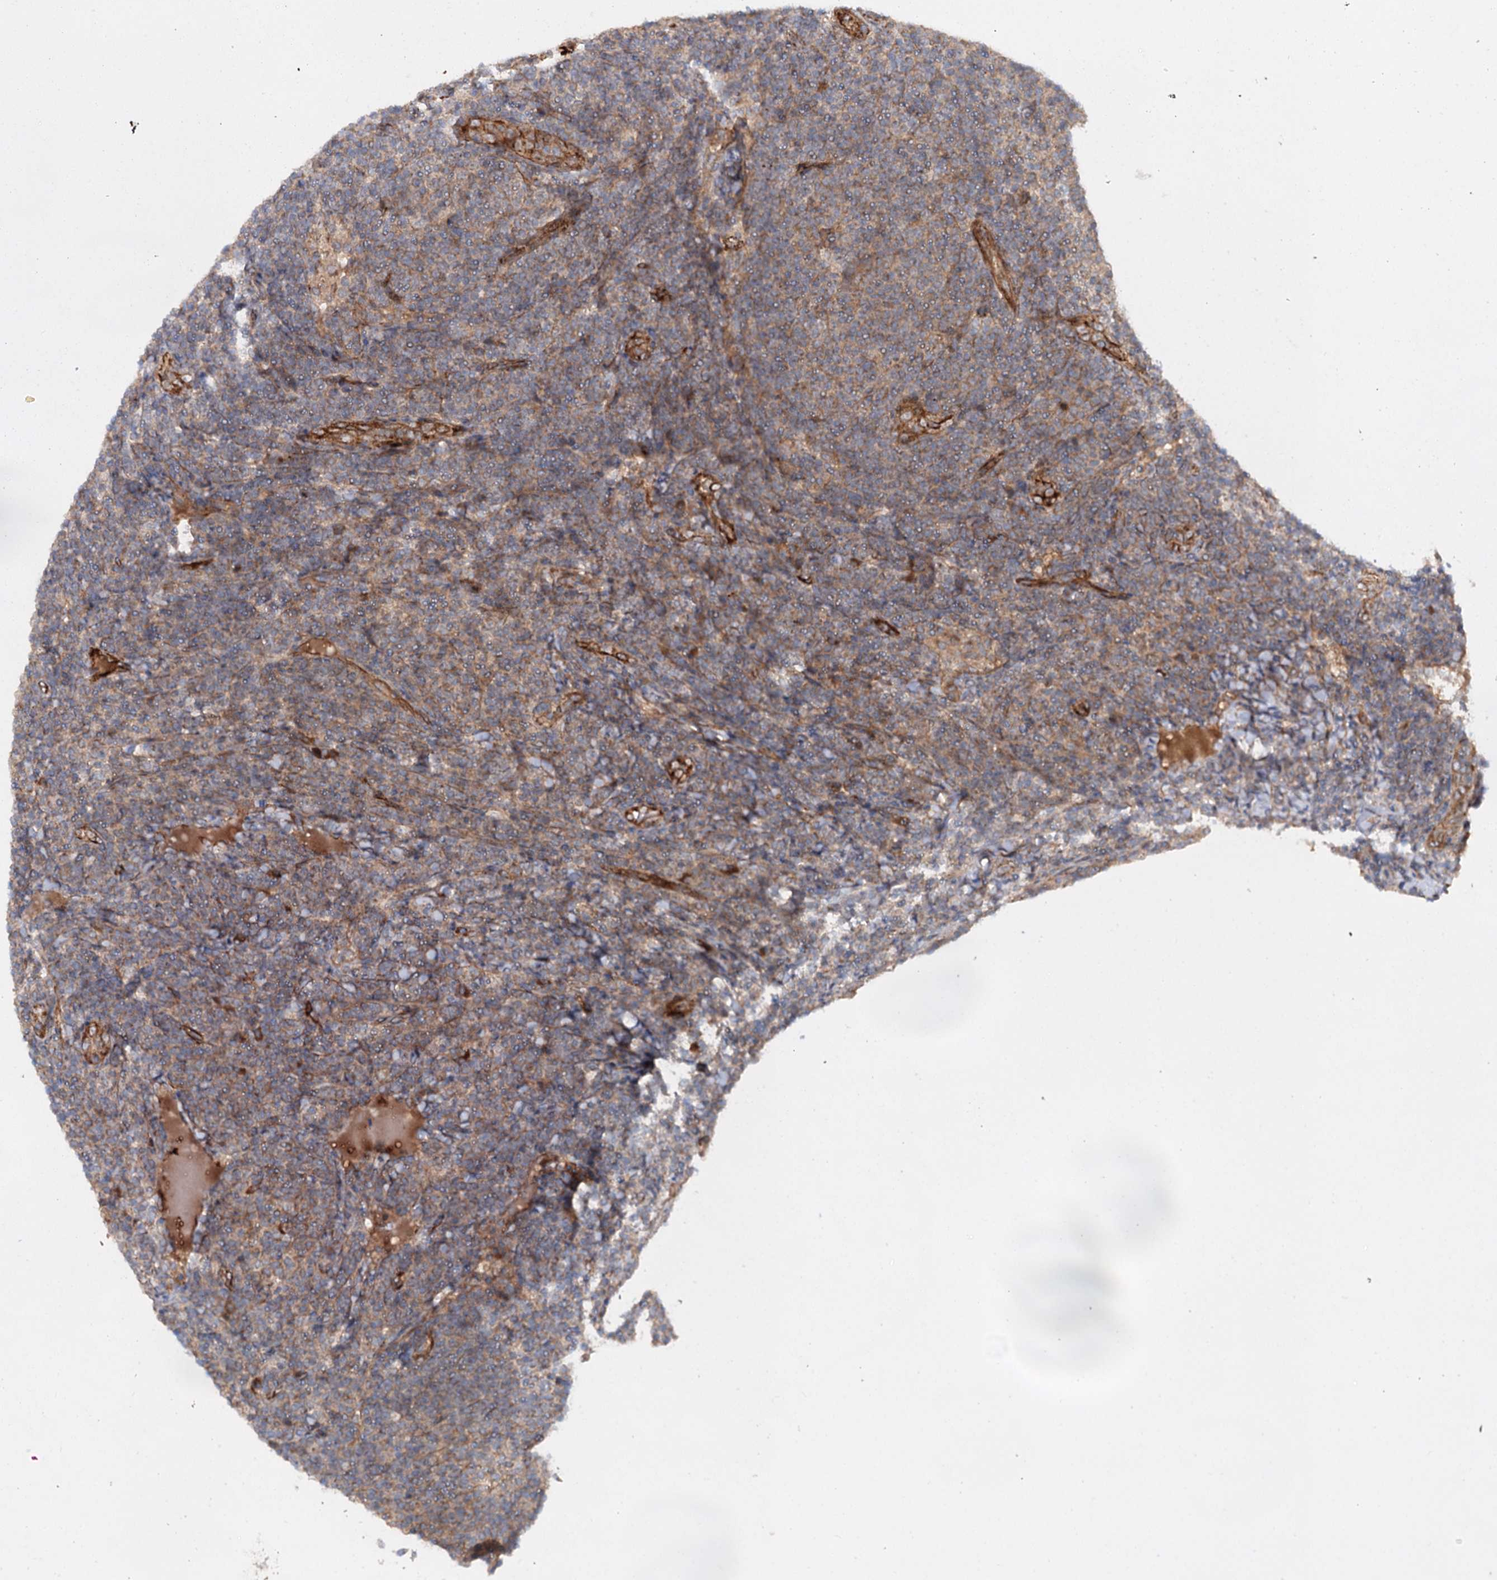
{"staining": {"intensity": "weak", "quantity": "<25%", "location": "cytoplasmic/membranous"}, "tissue": "lymphoma", "cell_type": "Tumor cells", "image_type": "cancer", "snomed": [{"axis": "morphology", "description": "Malignant lymphoma, non-Hodgkin's type, Low grade"}, {"axis": "topography", "description": "Lymph node"}], "caption": "IHC micrograph of lymphoma stained for a protein (brown), which displays no expression in tumor cells. Nuclei are stained in blue.", "gene": "ADGRG4", "patient": {"sex": "male", "age": 66}}